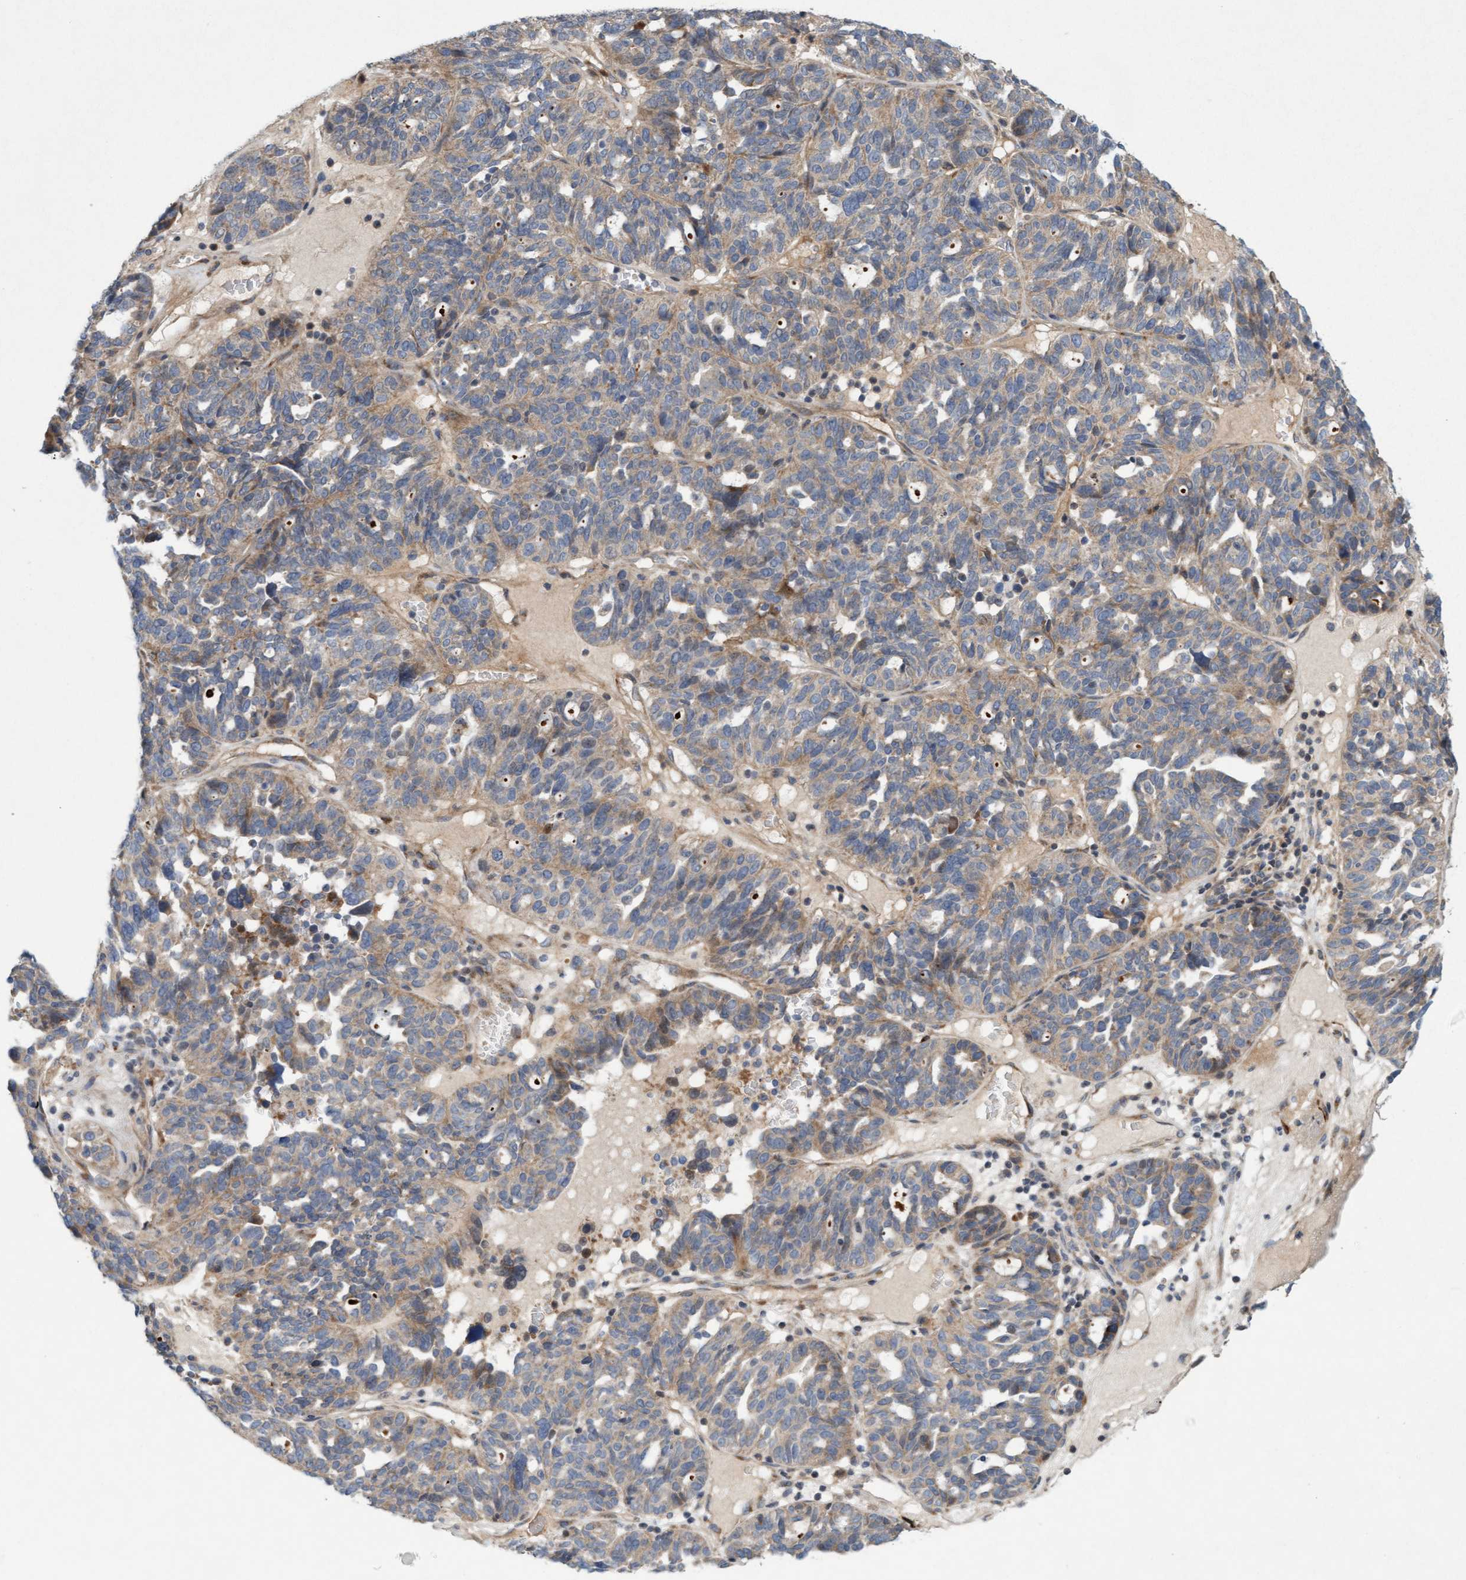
{"staining": {"intensity": "weak", "quantity": "25%-75%", "location": "cytoplasmic/membranous"}, "tissue": "ovarian cancer", "cell_type": "Tumor cells", "image_type": "cancer", "snomed": [{"axis": "morphology", "description": "Cystadenocarcinoma, serous, NOS"}, {"axis": "topography", "description": "Ovary"}], "caption": "Tumor cells reveal weak cytoplasmic/membranous staining in about 25%-75% of cells in ovarian serous cystadenocarcinoma.", "gene": "DDHD2", "patient": {"sex": "female", "age": 59}}